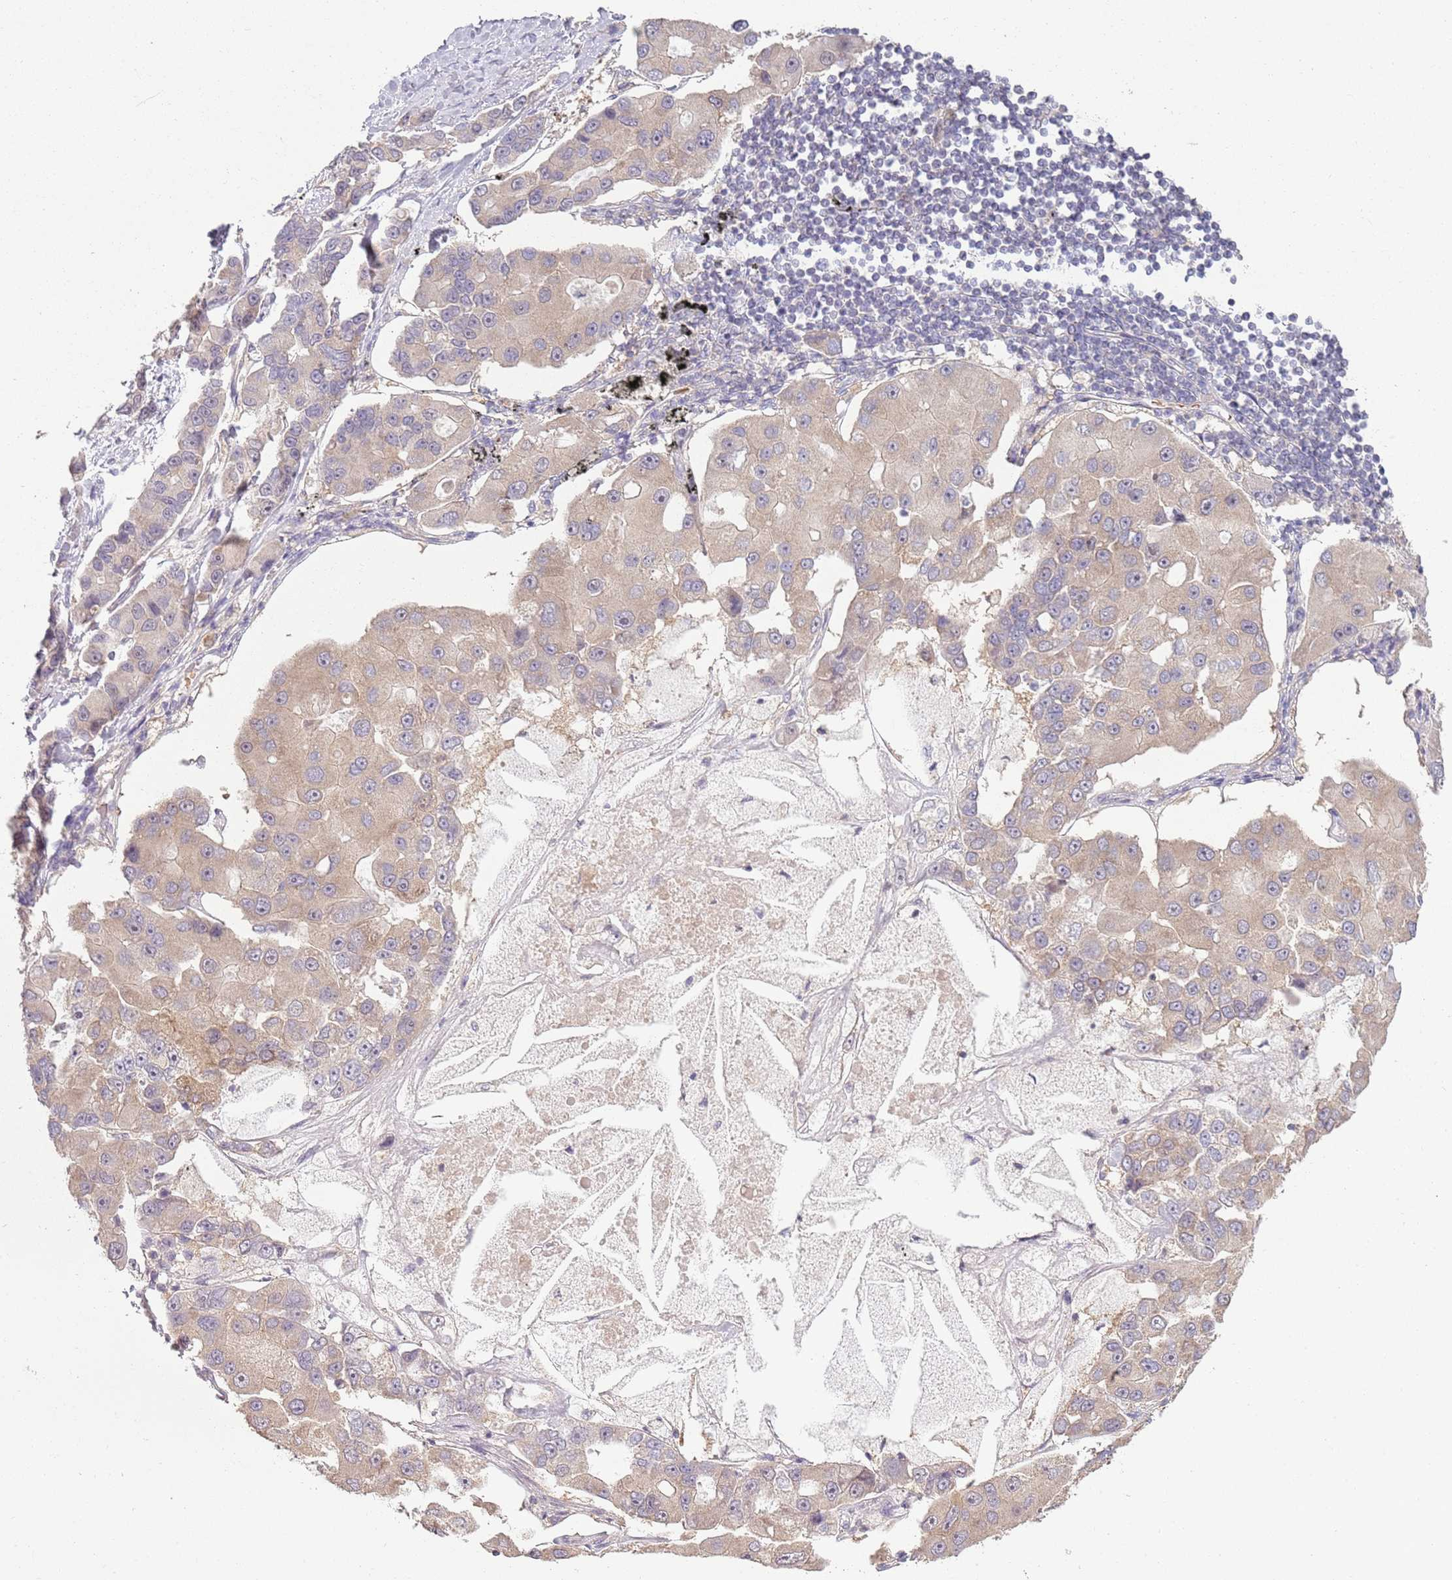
{"staining": {"intensity": "weak", "quantity": "25%-75%", "location": "cytoplasmic/membranous"}, "tissue": "lung cancer", "cell_type": "Tumor cells", "image_type": "cancer", "snomed": [{"axis": "morphology", "description": "Adenocarcinoma, NOS"}, {"axis": "topography", "description": "Lung"}], "caption": "Protein staining of lung cancer tissue exhibits weak cytoplasmic/membranous staining in about 25%-75% of tumor cells.", "gene": "TEKT4", "patient": {"sex": "female", "age": 54}}